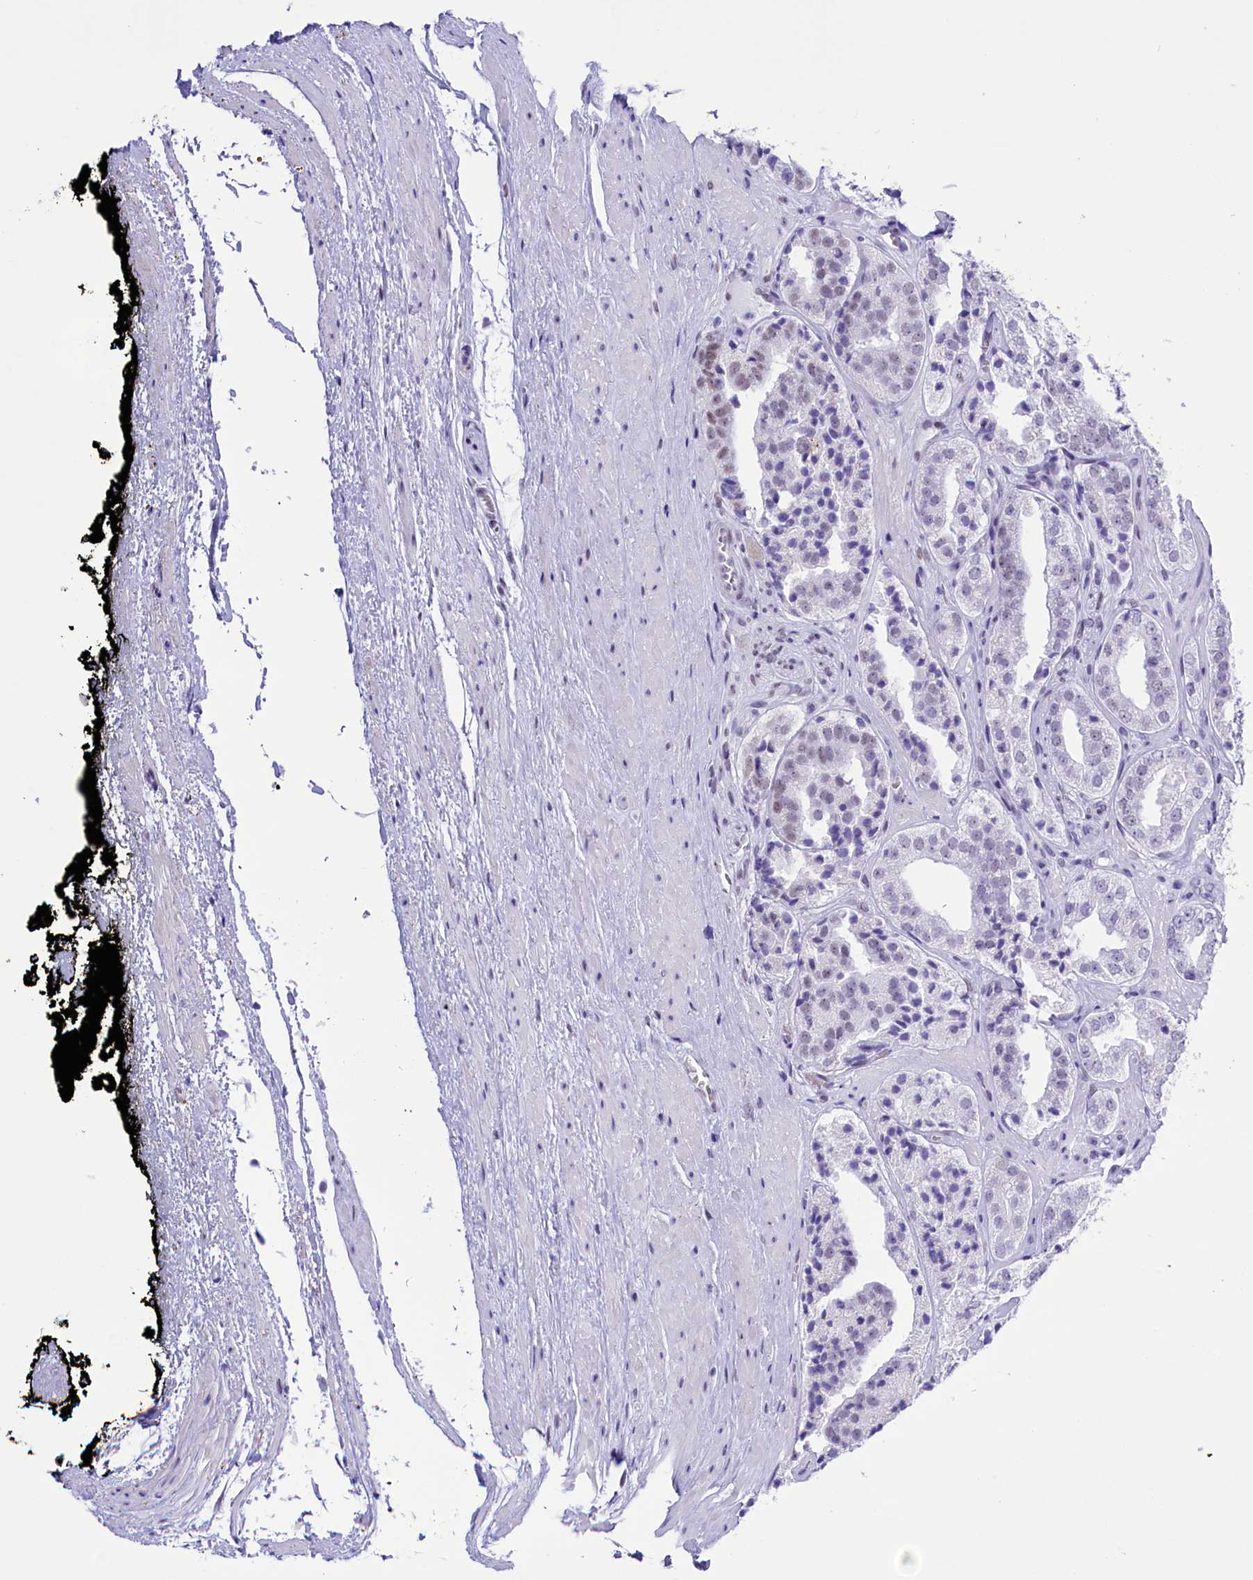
{"staining": {"intensity": "negative", "quantity": "none", "location": "none"}, "tissue": "prostate cancer", "cell_type": "Tumor cells", "image_type": "cancer", "snomed": [{"axis": "morphology", "description": "Adenocarcinoma, High grade"}, {"axis": "topography", "description": "Prostate"}], "caption": "Adenocarcinoma (high-grade) (prostate) stained for a protein using immunohistochemistry (IHC) reveals no staining tumor cells.", "gene": "RPS6KB1", "patient": {"sex": "male", "age": 71}}